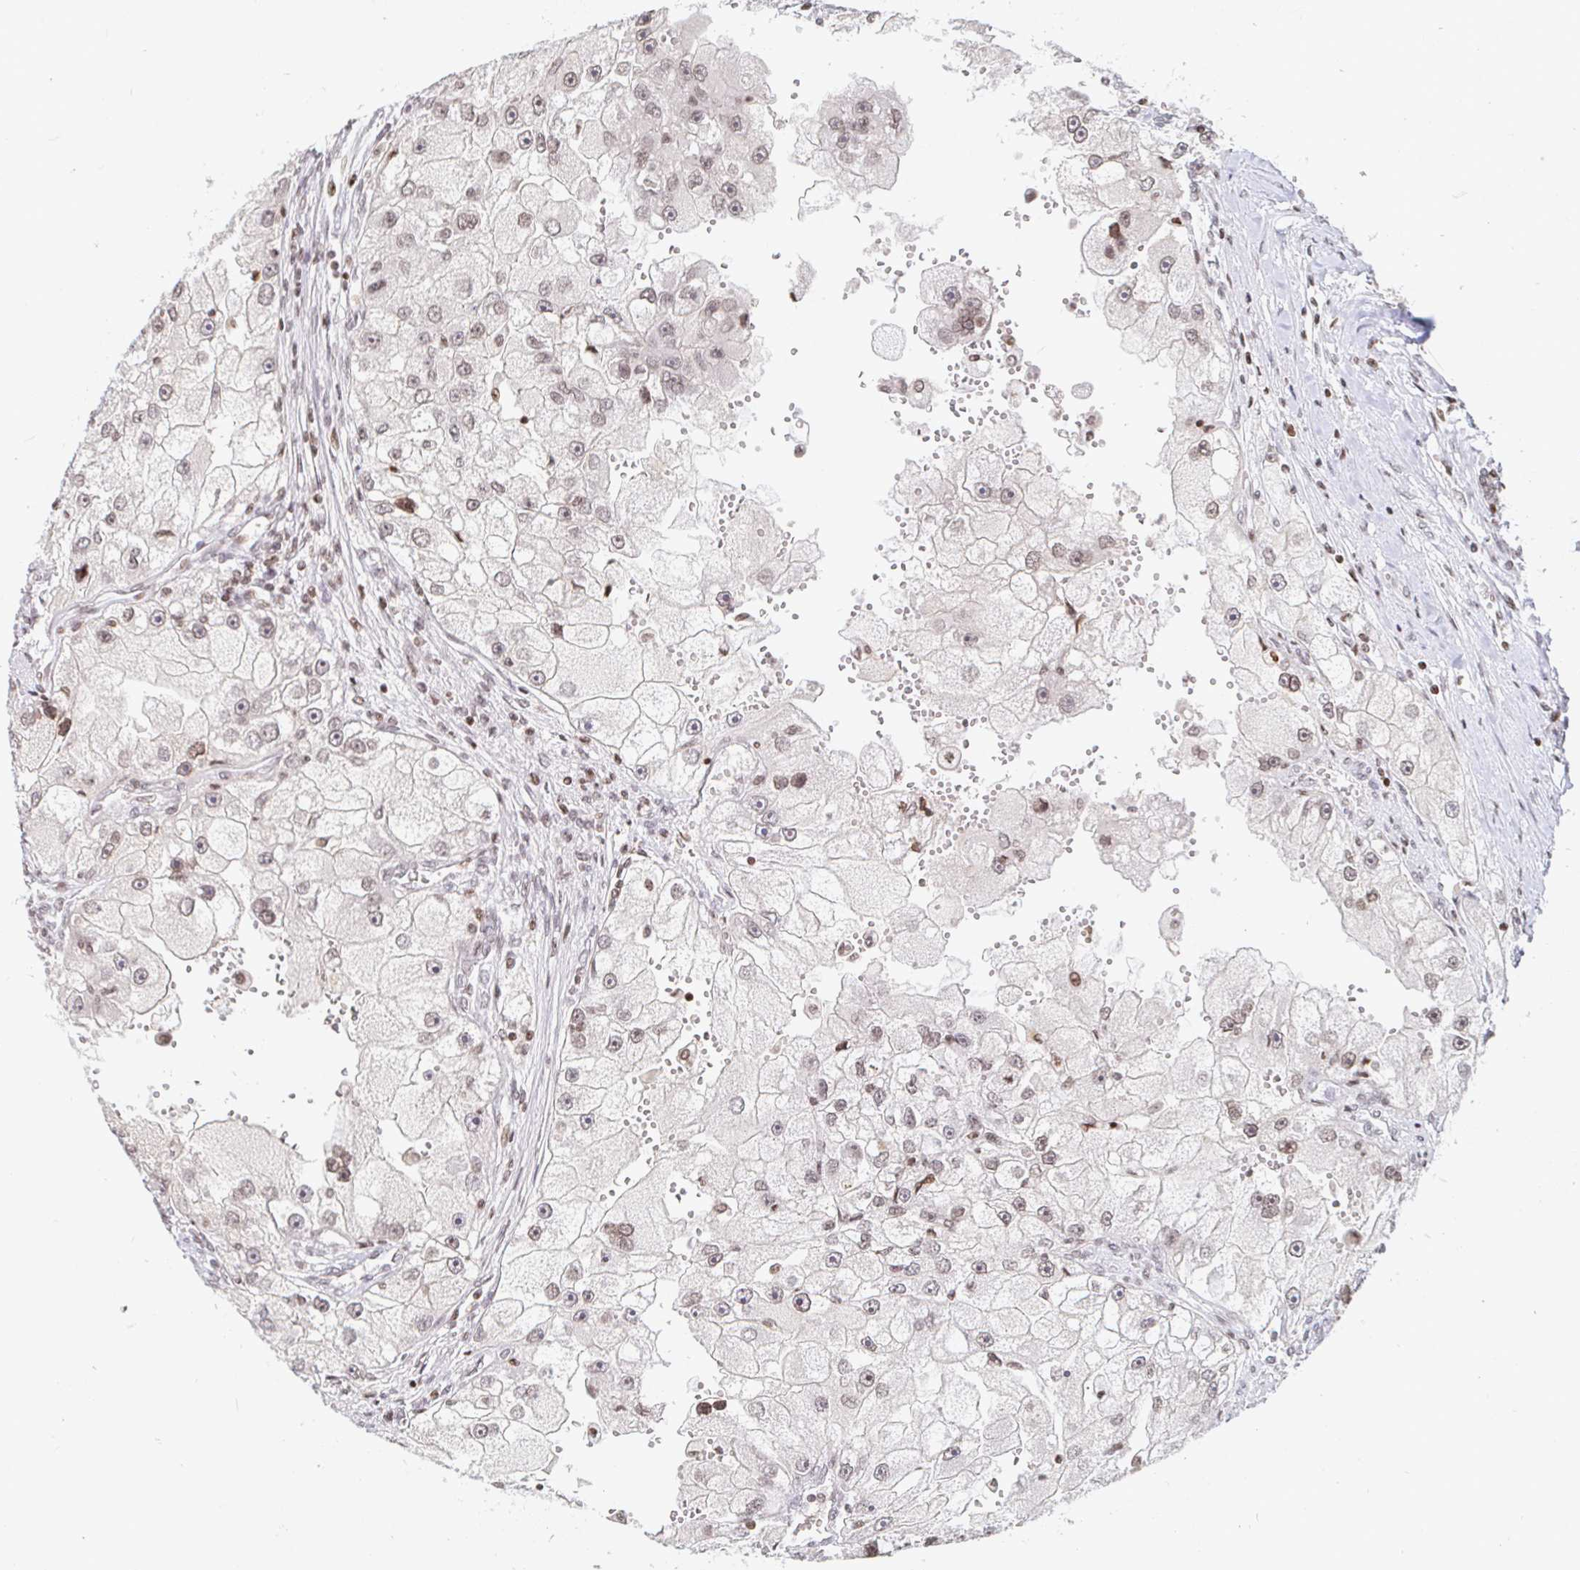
{"staining": {"intensity": "weak", "quantity": "25%-75%", "location": "nuclear"}, "tissue": "renal cancer", "cell_type": "Tumor cells", "image_type": "cancer", "snomed": [{"axis": "morphology", "description": "Adenocarcinoma, NOS"}, {"axis": "topography", "description": "Kidney"}], "caption": "Tumor cells reveal low levels of weak nuclear staining in approximately 25%-75% of cells in renal adenocarcinoma.", "gene": "HOXC10", "patient": {"sex": "male", "age": 63}}